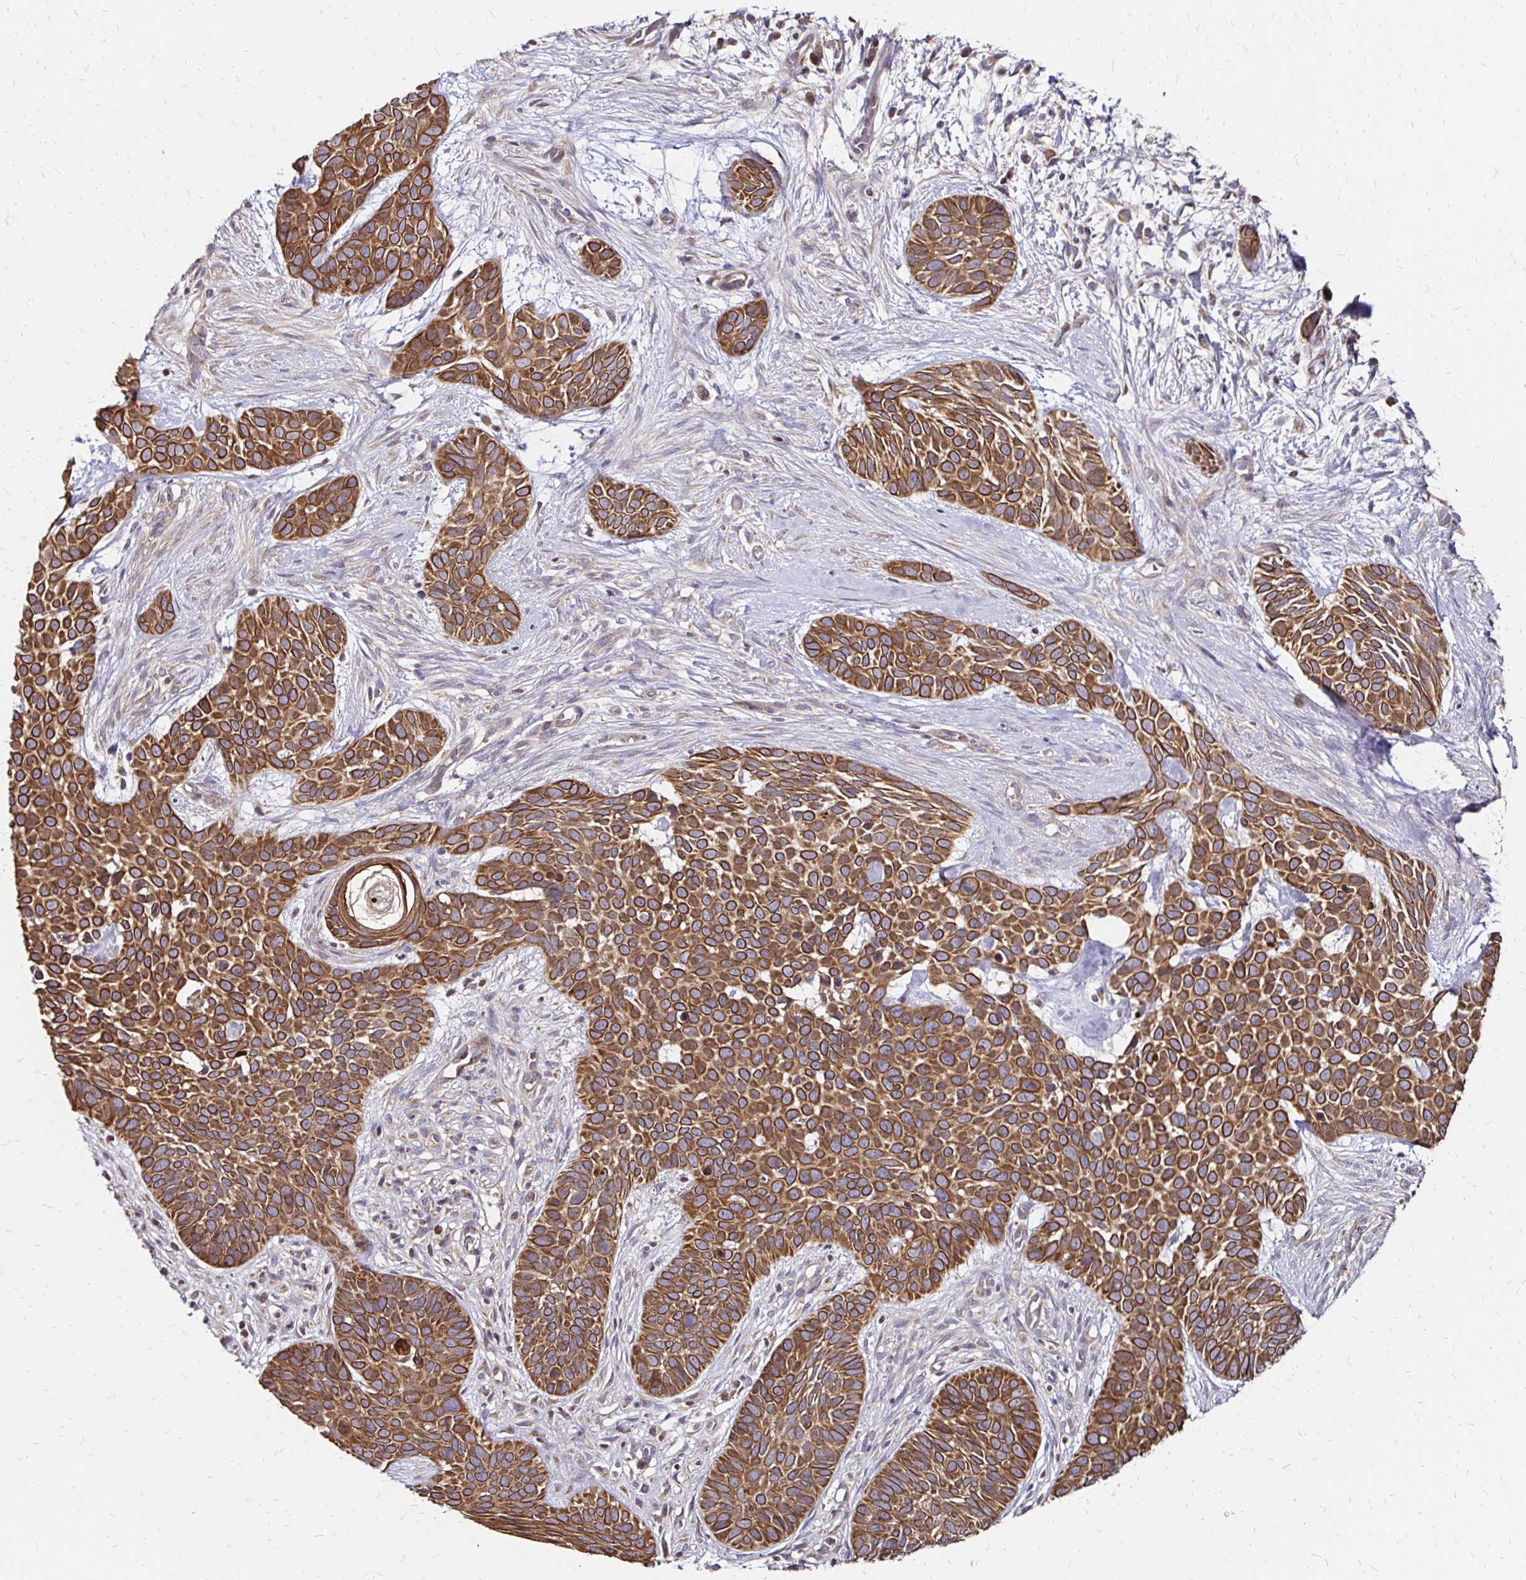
{"staining": {"intensity": "strong", "quantity": ">75%", "location": "cytoplasmic/membranous"}, "tissue": "skin cancer", "cell_type": "Tumor cells", "image_type": "cancer", "snomed": [{"axis": "morphology", "description": "Basal cell carcinoma"}, {"axis": "topography", "description": "Skin"}], "caption": "A brown stain highlights strong cytoplasmic/membranous staining of a protein in human skin cancer (basal cell carcinoma) tumor cells. The staining was performed using DAB, with brown indicating positive protein expression. Nuclei are stained blue with hematoxylin.", "gene": "ZW10", "patient": {"sex": "male", "age": 69}}